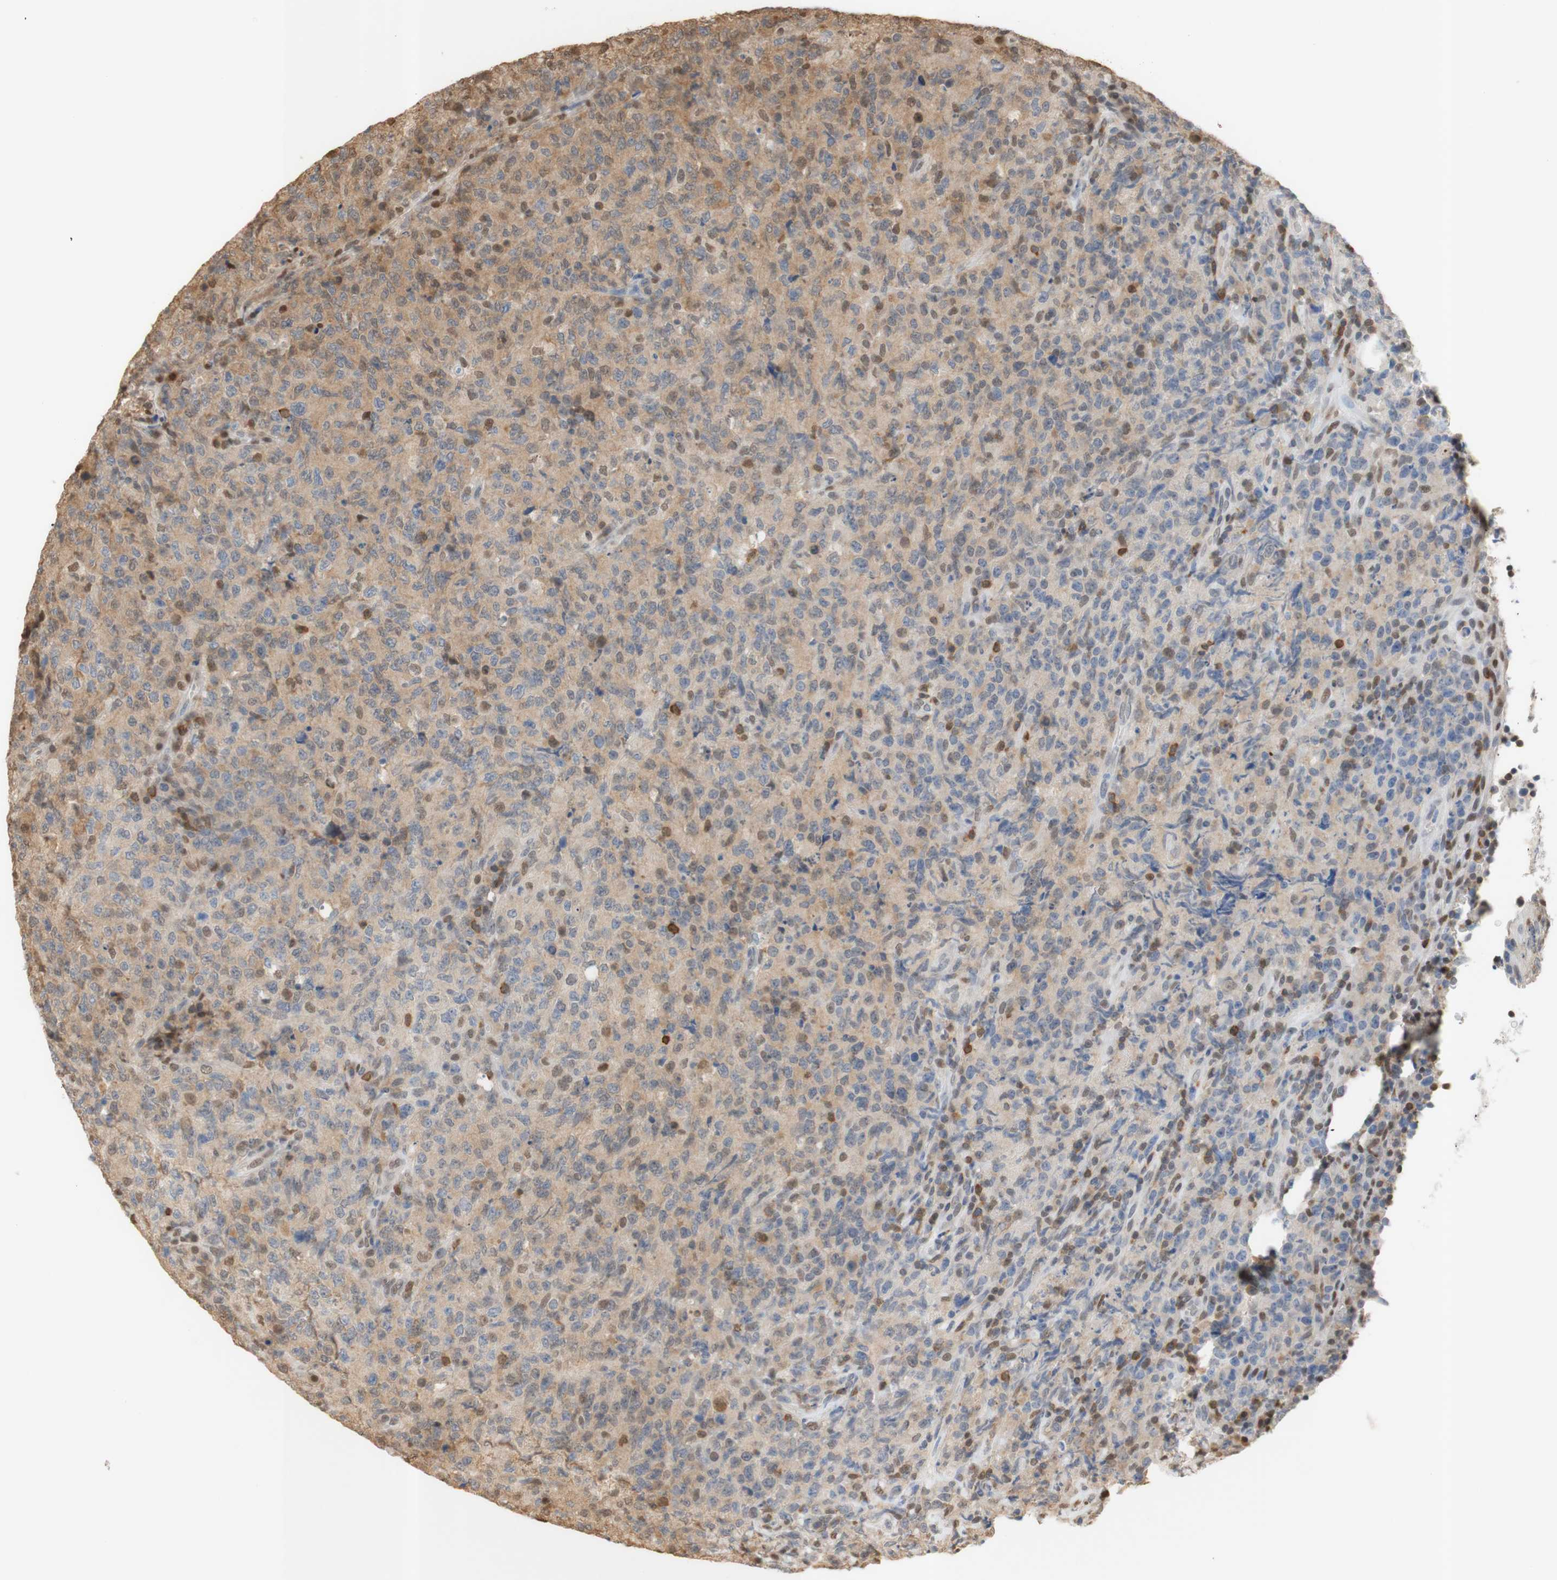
{"staining": {"intensity": "moderate", "quantity": "25%-75%", "location": "cytoplasmic/membranous,nuclear"}, "tissue": "lymphoma", "cell_type": "Tumor cells", "image_type": "cancer", "snomed": [{"axis": "morphology", "description": "Malignant lymphoma, non-Hodgkin's type, High grade"}, {"axis": "topography", "description": "Tonsil"}], "caption": "This is an image of immunohistochemistry staining of high-grade malignant lymphoma, non-Hodgkin's type, which shows moderate positivity in the cytoplasmic/membranous and nuclear of tumor cells.", "gene": "NAP1L4", "patient": {"sex": "female", "age": 36}}